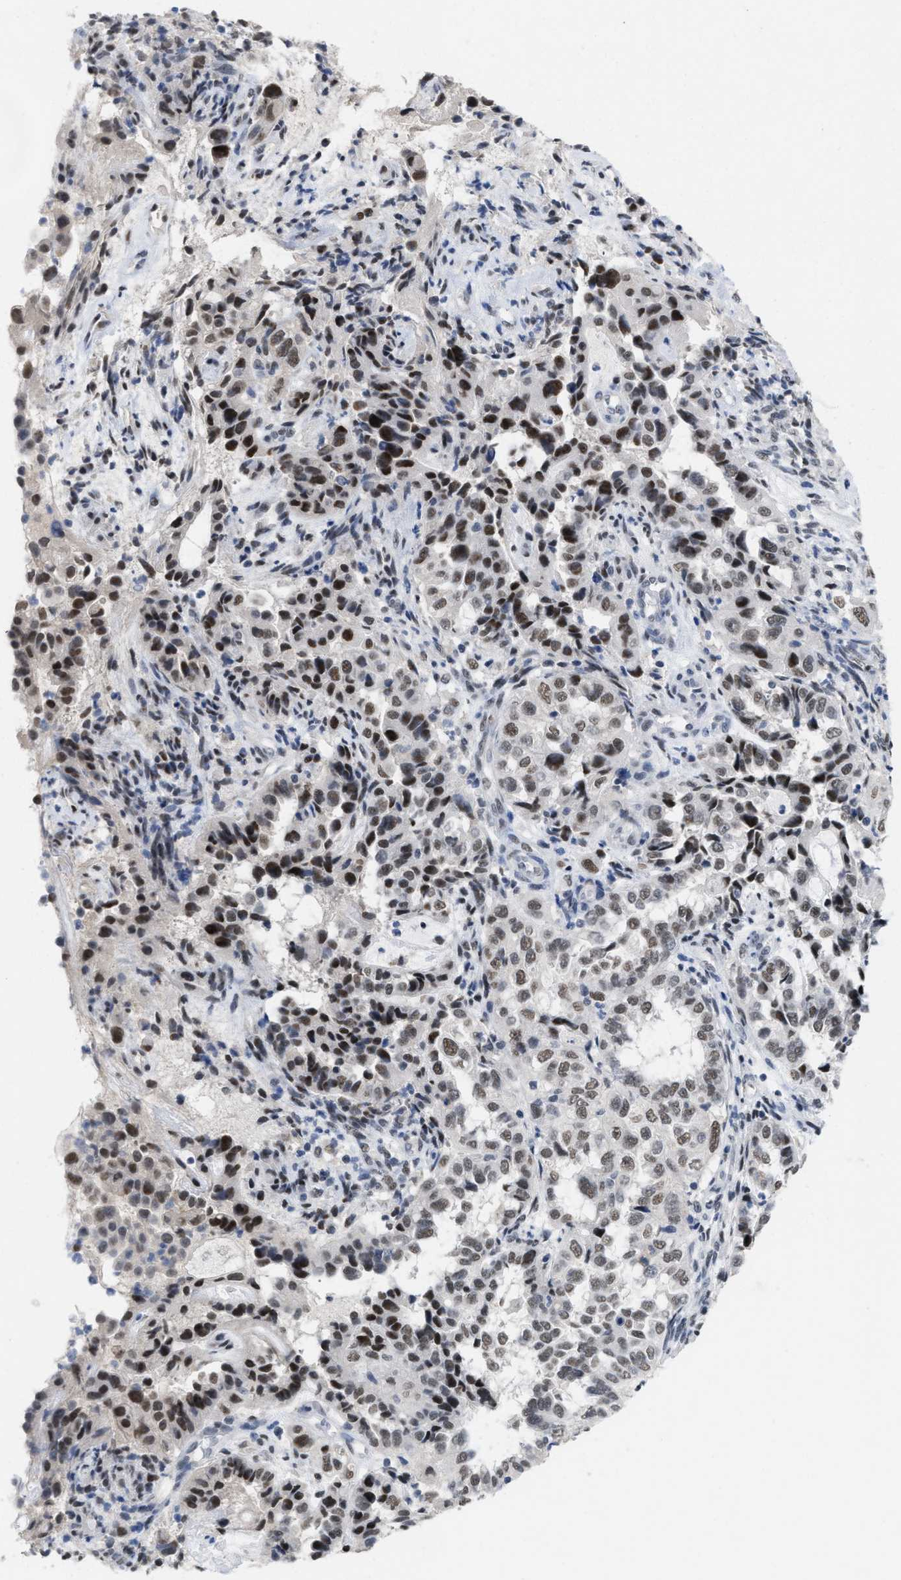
{"staining": {"intensity": "moderate", "quantity": ">75%", "location": "nuclear"}, "tissue": "endometrial cancer", "cell_type": "Tumor cells", "image_type": "cancer", "snomed": [{"axis": "morphology", "description": "Adenocarcinoma, NOS"}, {"axis": "topography", "description": "Endometrium"}], "caption": "Protein staining of endometrial cancer tissue displays moderate nuclear staining in about >75% of tumor cells.", "gene": "GGNBP2", "patient": {"sex": "female", "age": 85}}